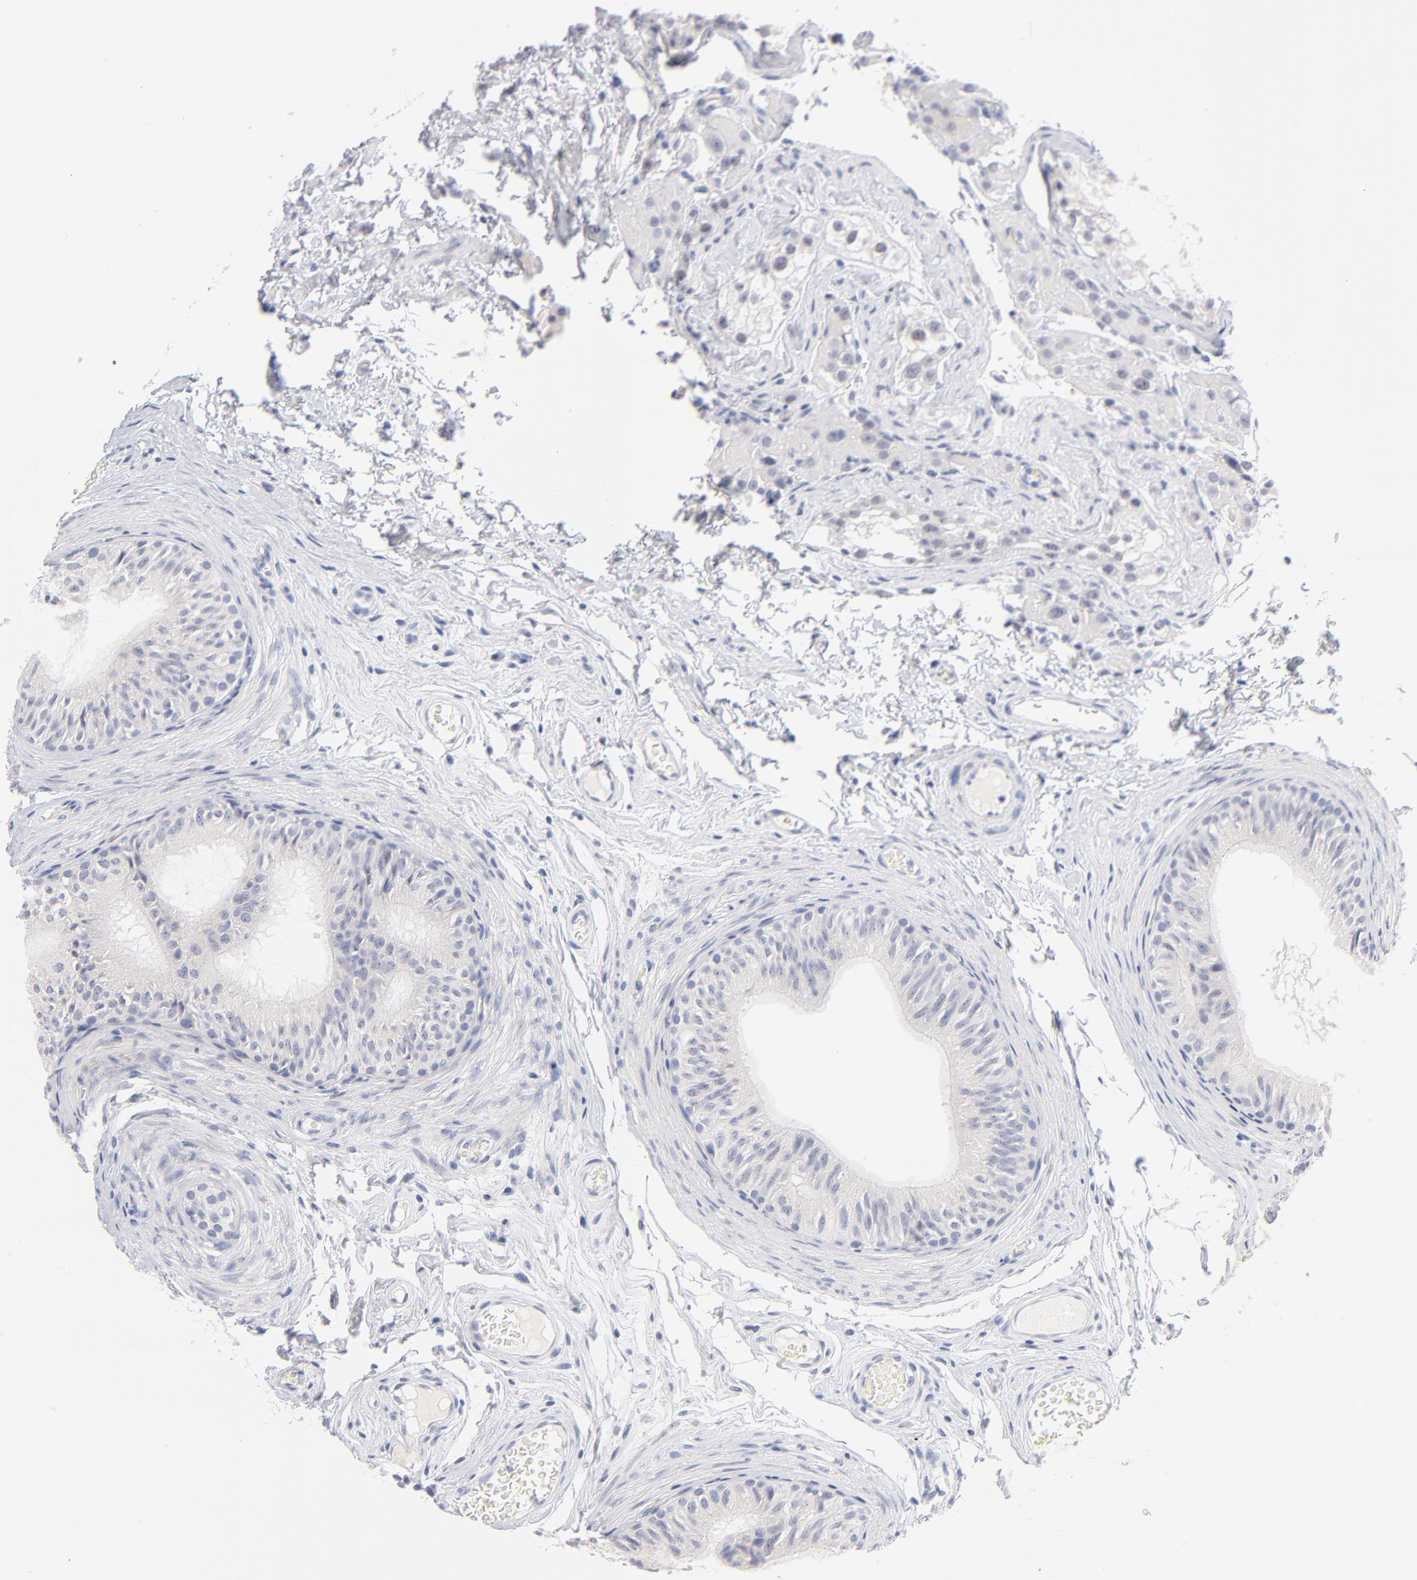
{"staining": {"intensity": "negative", "quantity": "none", "location": "none"}, "tissue": "epididymis", "cell_type": "Glandular cells", "image_type": "normal", "snomed": [{"axis": "morphology", "description": "Normal tissue, NOS"}, {"axis": "topography", "description": "Testis"}, {"axis": "topography", "description": "Epididymis"}], "caption": "Immunohistochemistry (IHC) photomicrograph of normal epididymis: epididymis stained with DAB shows no significant protein staining in glandular cells.", "gene": "KHNYN", "patient": {"sex": "male", "age": 36}}